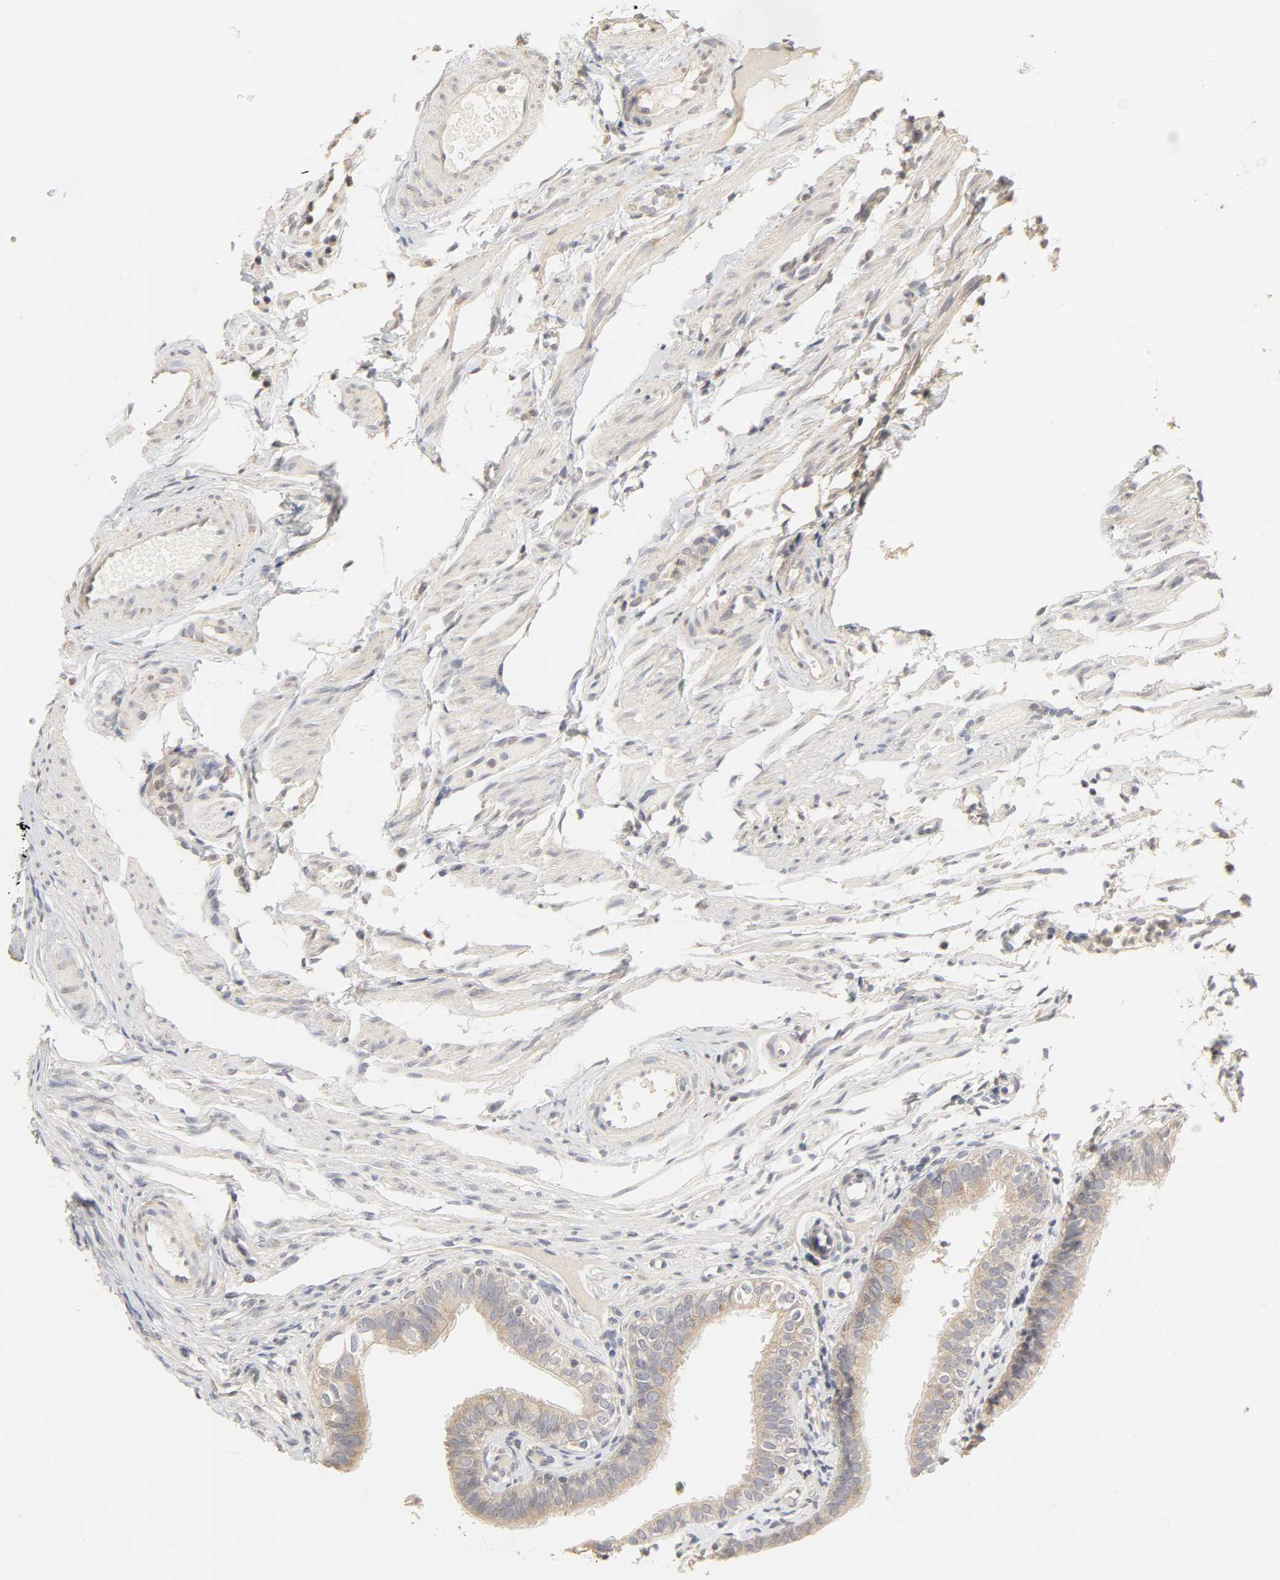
{"staining": {"intensity": "weak", "quantity": ">75%", "location": "cytoplasmic/membranous"}, "tissue": "fallopian tube", "cell_type": "Glandular cells", "image_type": "normal", "snomed": [{"axis": "morphology", "description": "Normal tissue, NOS"}, {"axis": "morphology", "description": "Dermoid, NOS"}, {"axis": "topography", "description": "Fallopian tube"}], "caption": "Immunohistochemistry (IHC) (DAB (3,3'-diaminobenzidine)) staining of normal fallopian tube exhibits weak cytoplasmic/membranous protein expression in approximately >75% of glandular cells.", "gene": "CLEC4E", "patient": {"sex": "female", "age": 33}}